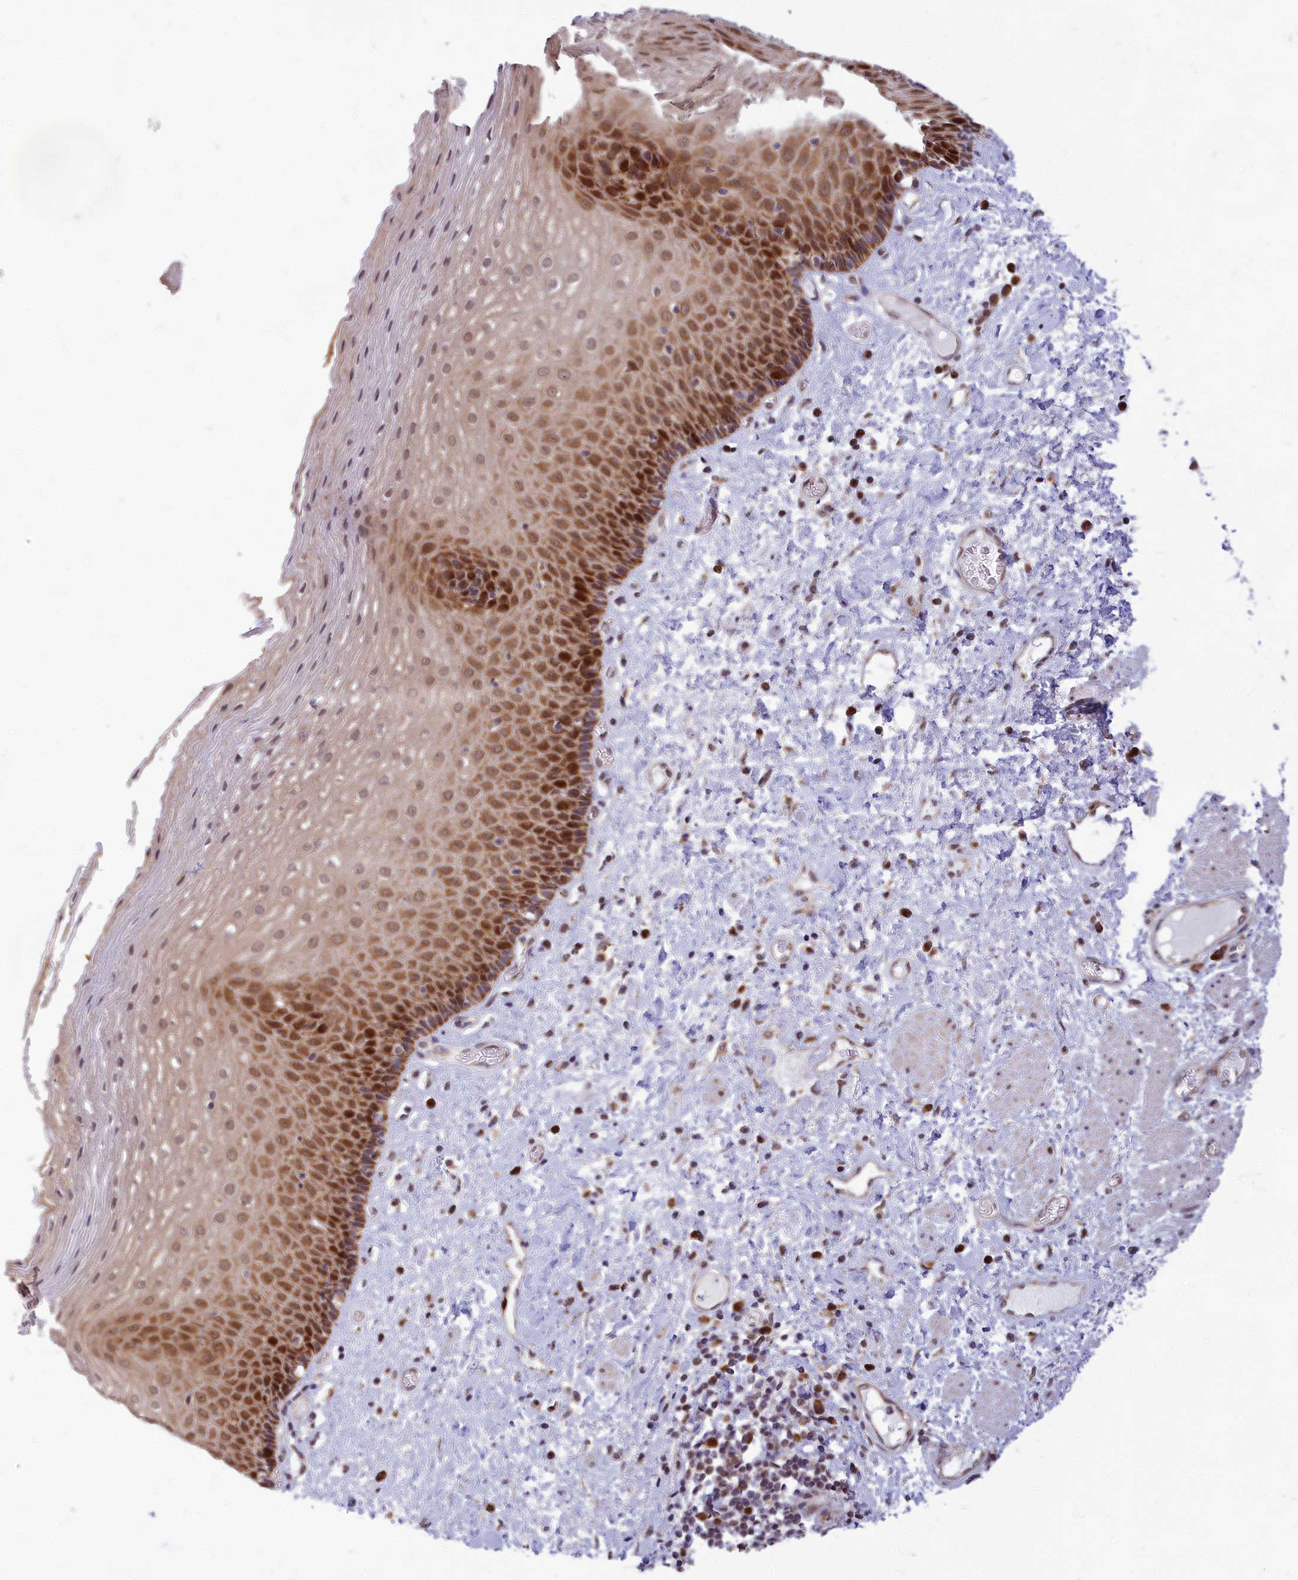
{"staining": {"intensity": "strong", "quantity": ">75%", "location": "nuclear"}, "tissue": "esophagus", "cell_type": "Squamous epithelial cells", "image_type": "normal", "snomed": [{"axis": "morphology", "description": "Normal tissue, NOS"}, {"axis": "morphology", "description": "Adenocarcinoma, NOS"}, {"axis": "topography", "description": "Esophagus"}], "caption": "Immunohistochemistry image of unremarkable esophagus: human esophagus stained using IHC reveals high levels of strong protein expression localized specifically in the nuclear of squamous epithelial cells, appearing as a nuclear brown color.", "gene": "EARS2", "patient": {"sex": "male", "age": 62}}